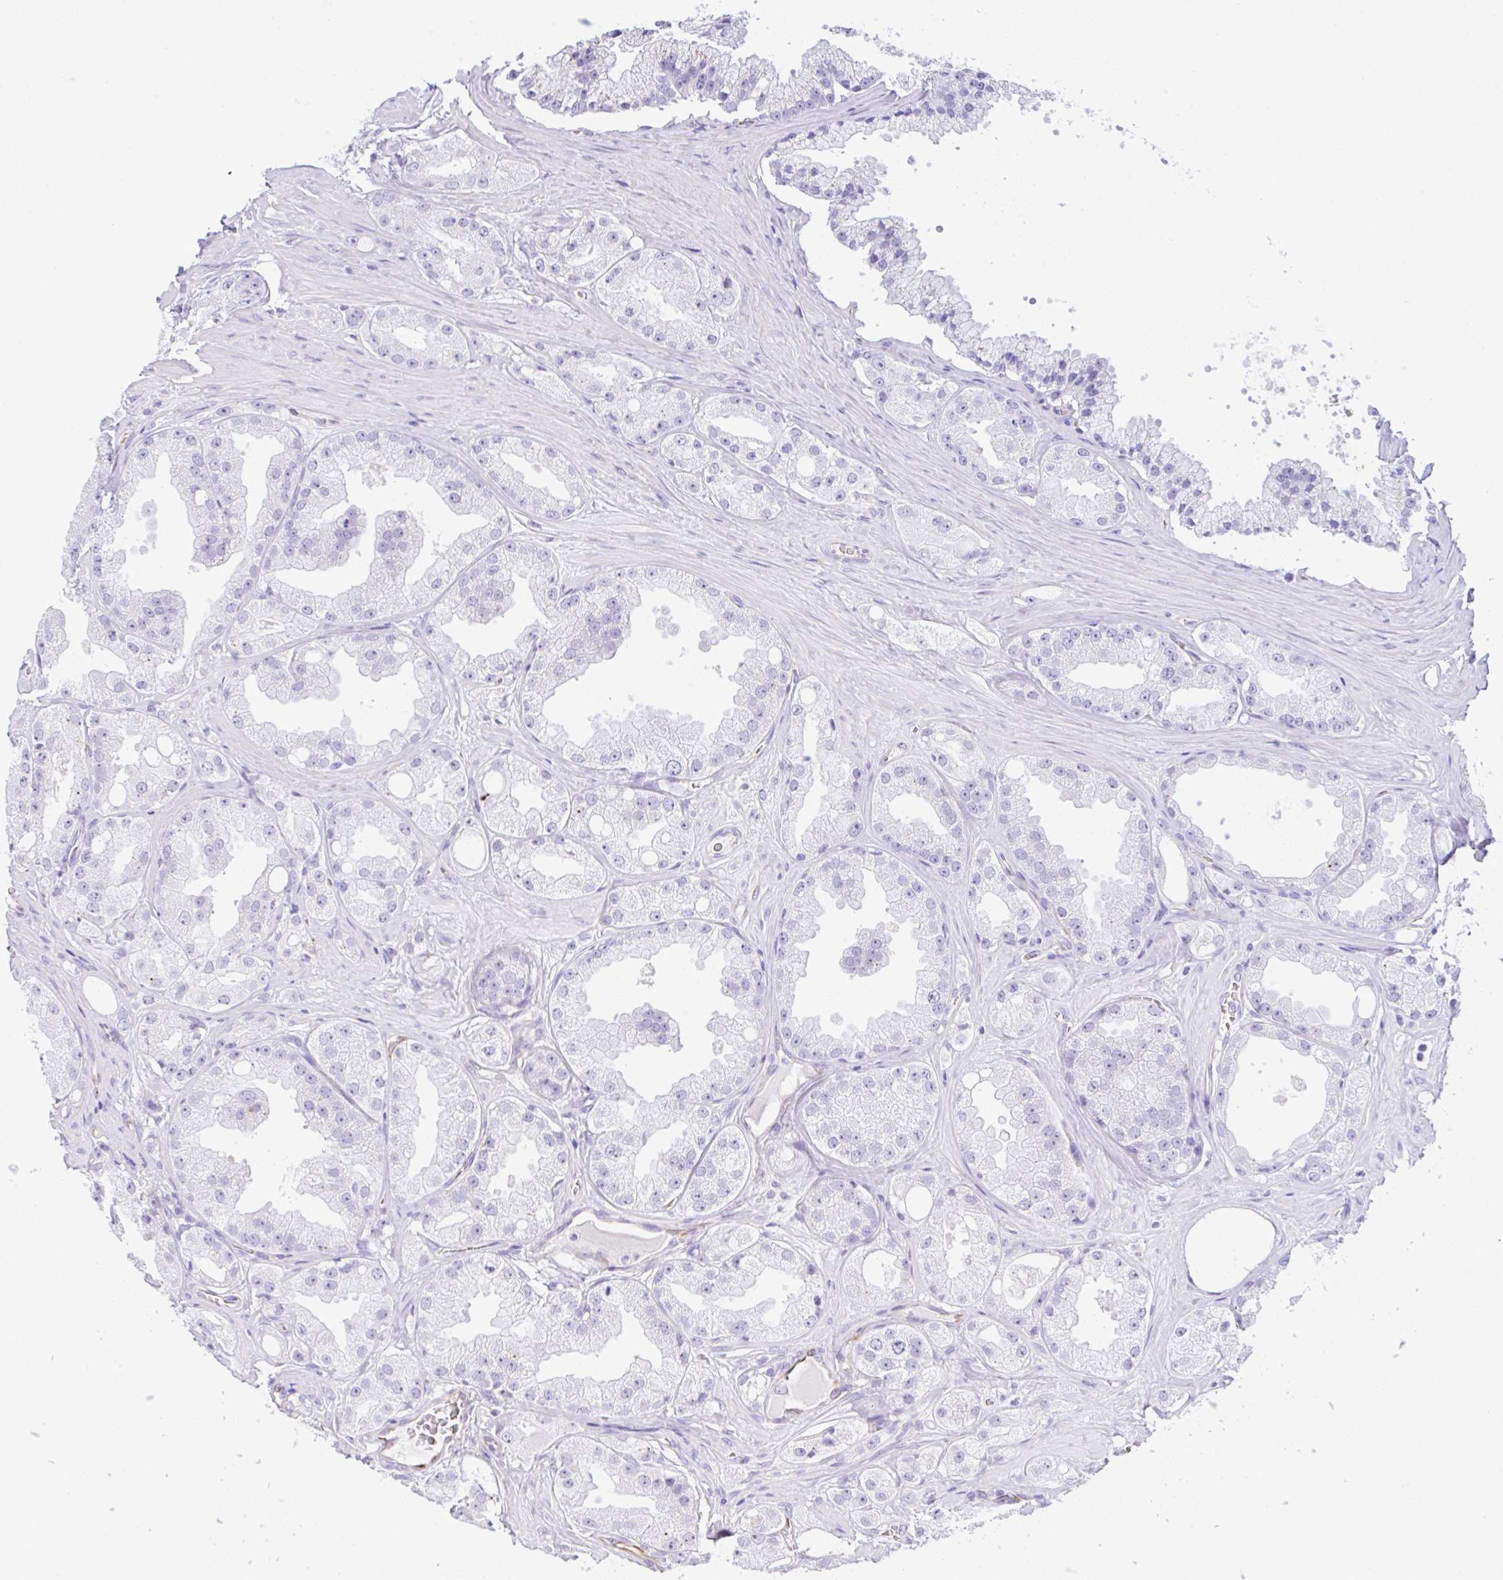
{"staining": {"intensity": "negative", "quantity": "none", "location": "none"}, "tissue": "prostate cancer", "cell_type": "Tumor cells", "image_type": "cancer", "snomed": [{"axis": "morphology", "description": "Adenocarcinoma, High grade"}, {"axis": "topography", "description": "Prostate"}], "caption": "This is an immunohistochemistry (IHC) histopathology image of human prostate cancer. There is no staining in tumor cells.", "gene": "NDUFAF8", "patient": {"sex": "male", "age": 66}}